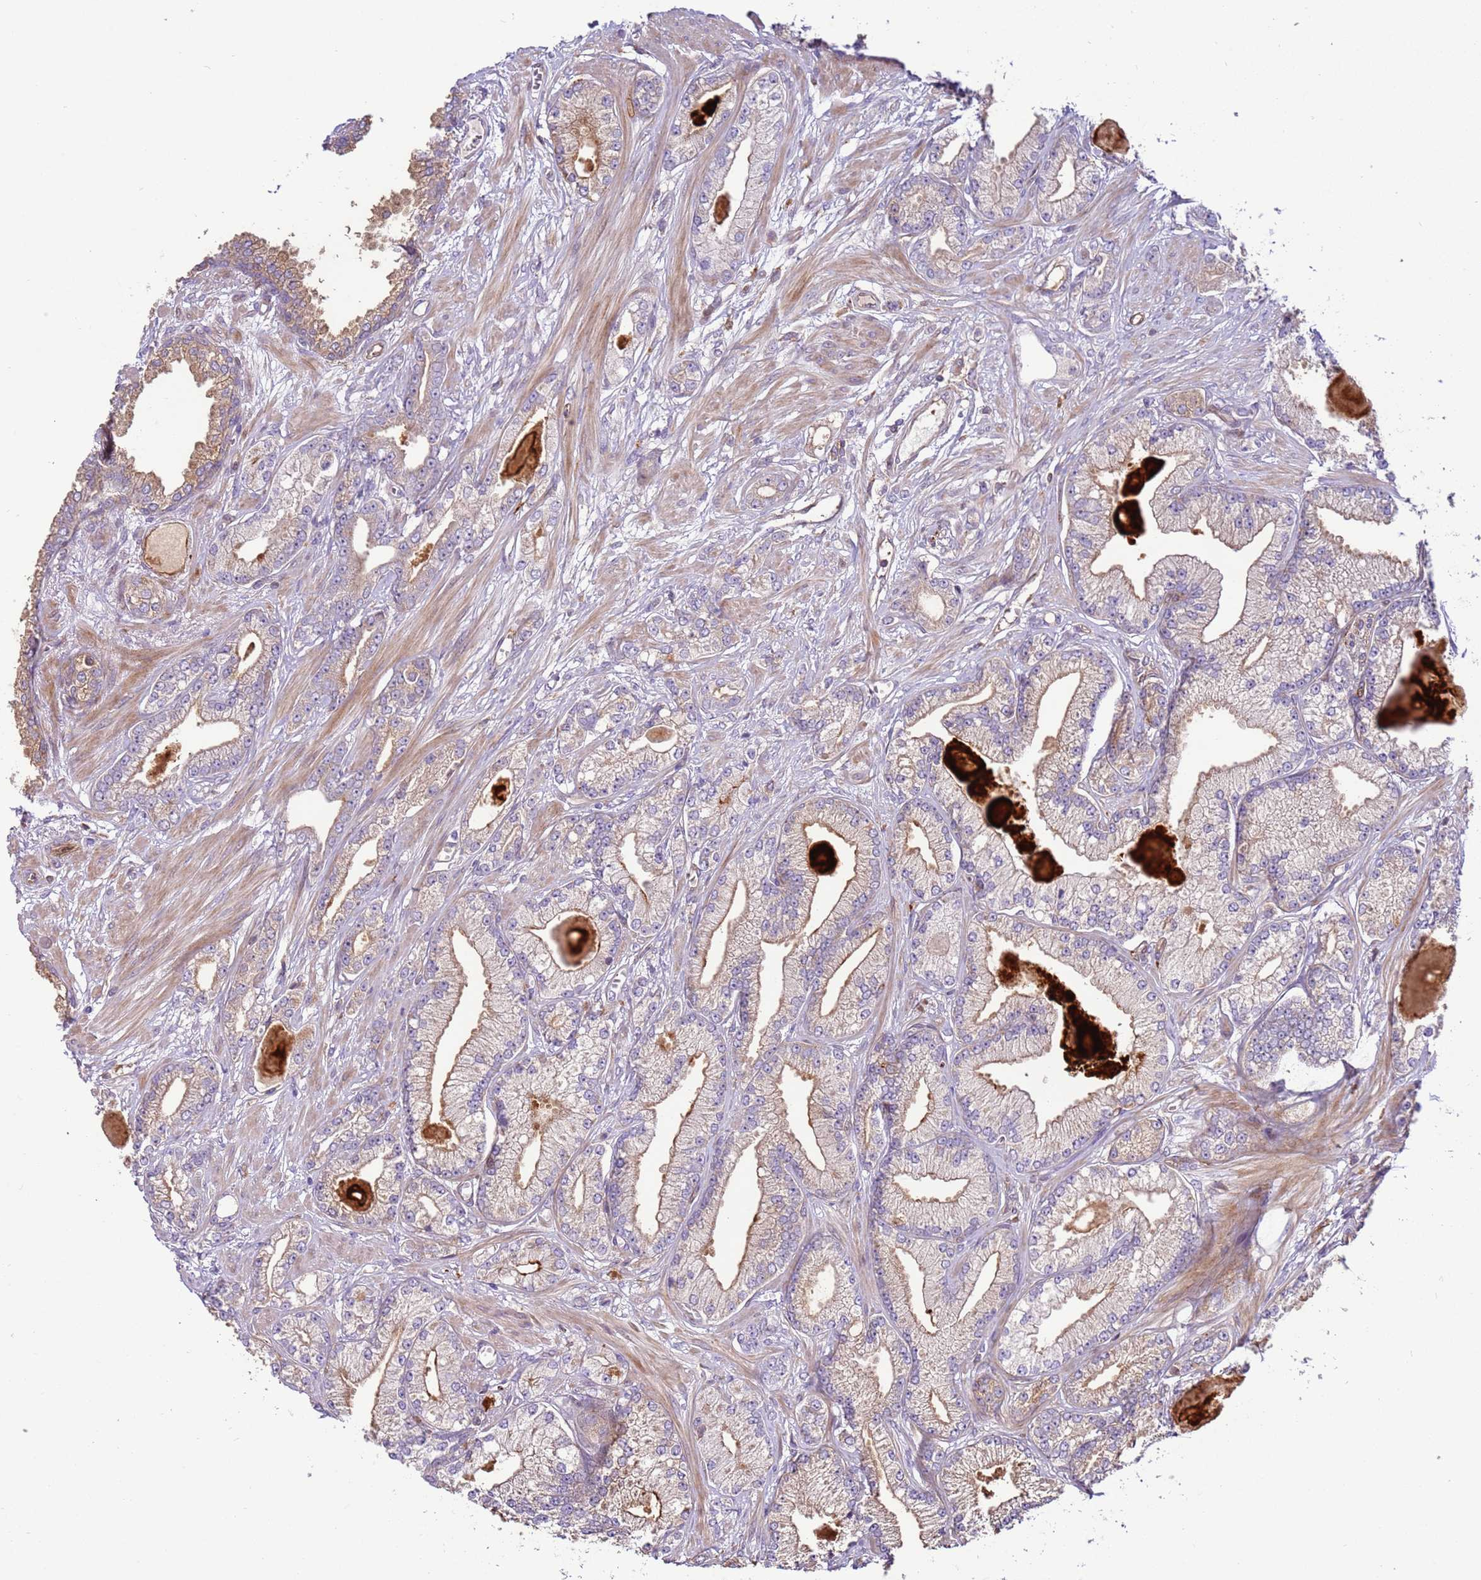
{"staining": {"intensity": "weak", "quantity": "25%-75%", "location": "cytoplasmic/membranous"}, "tissue": "prostate cancer", "cell_type": "Tumor cells", "image_type": "cancer", "snomed": [{"axis": "morphology", "description": "Adenocarcinoma, Low grade"}, {"axis": "topography", "description": "Prostate"}], "caption": "Immunohistochemistry of prostate cancer (adenocarcinoma (low-grade)) demonstrates low levels of weak cytoplasmic/membranous positivity in about 25%-75% of tumor cells.", "gene": "ZNF624", "patient": {"sex": "male", "age": 64}}